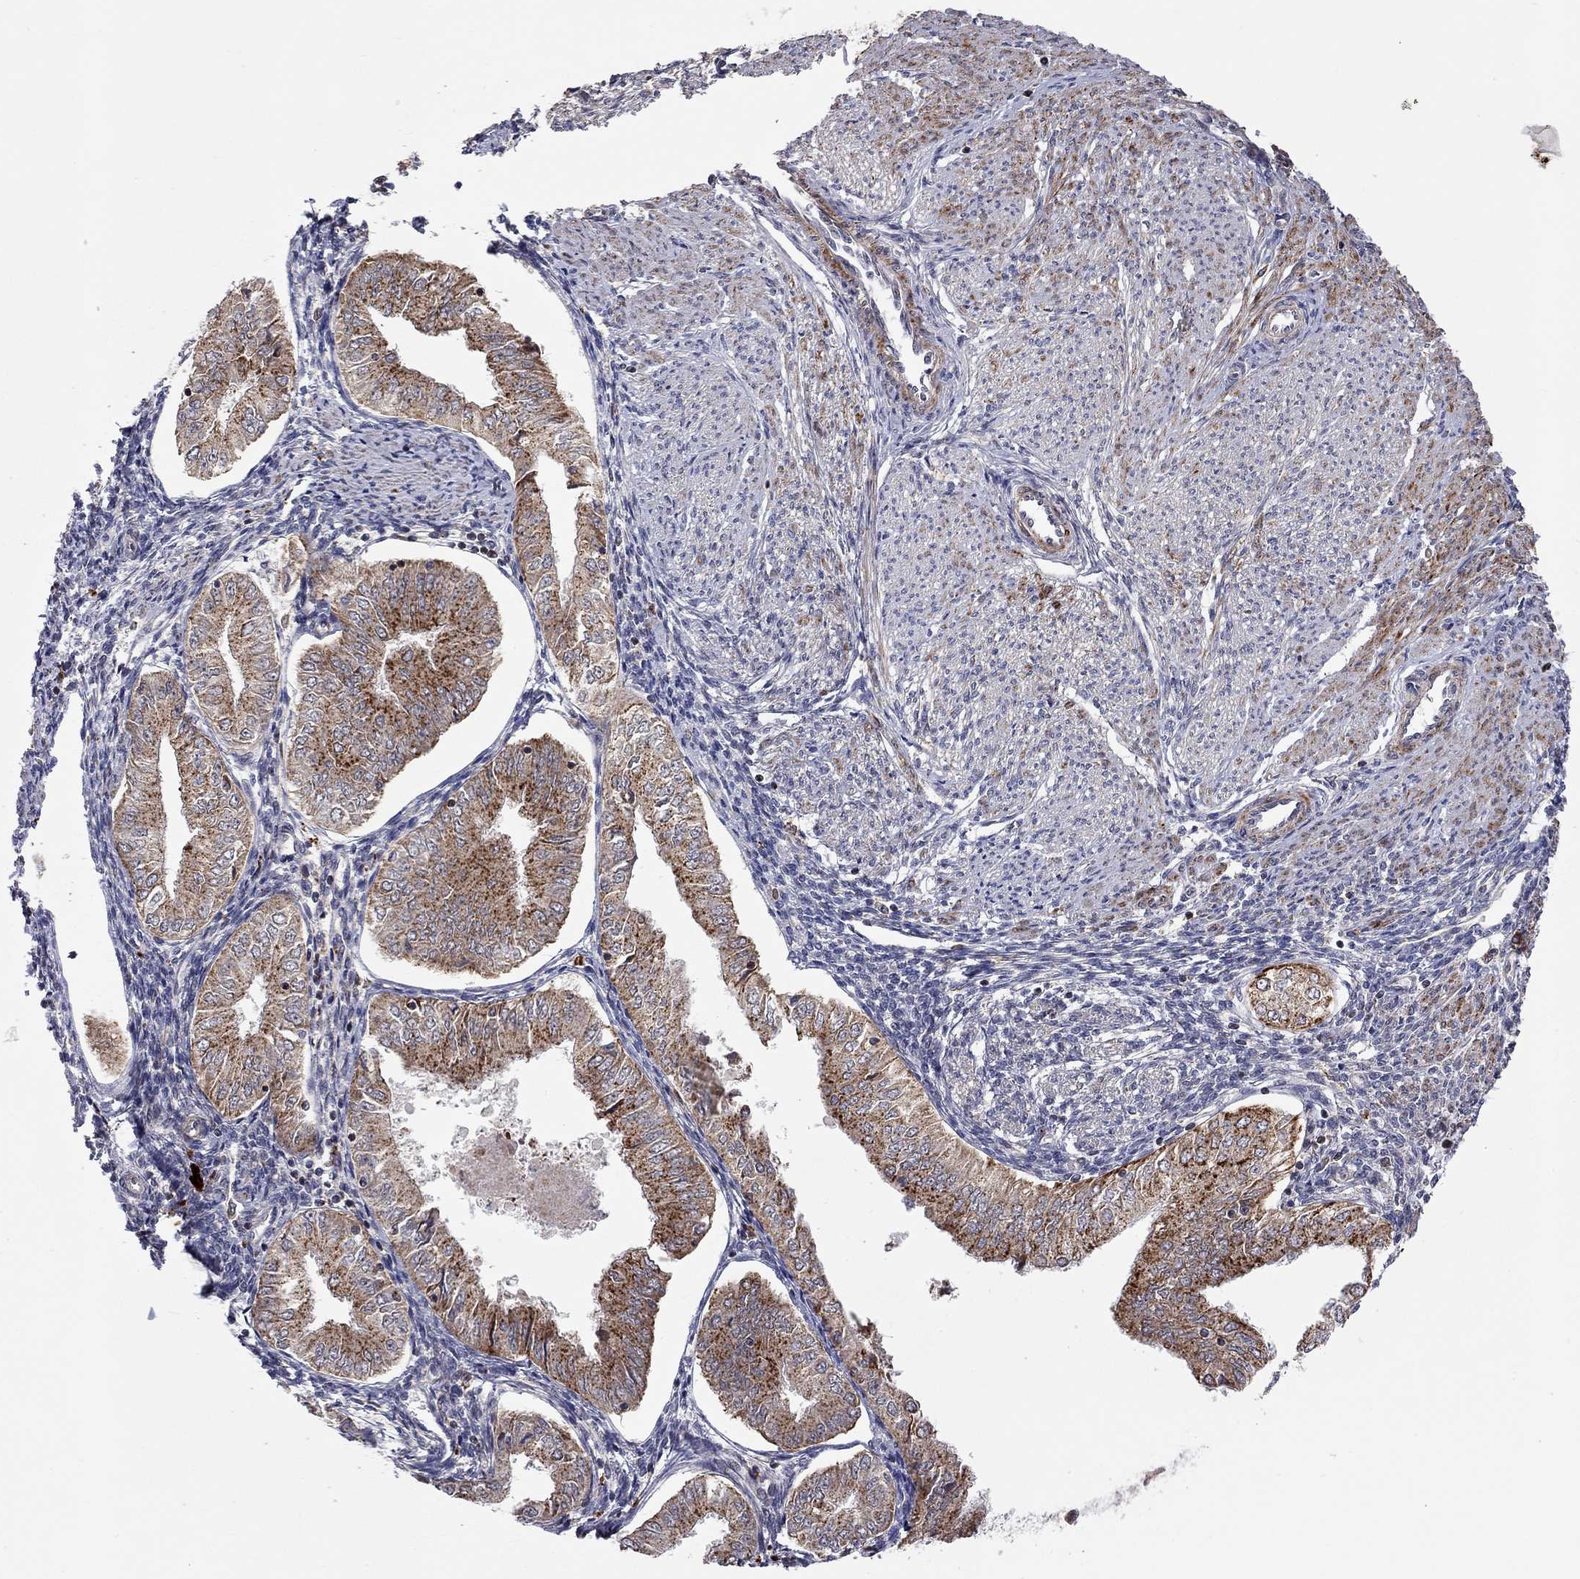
{"staining": {"intensity": "strong", "quantity": "25%-75%", "location": "cytoplasmic/membranous"}, "tissue": "endometrial cancer", "cell_type": "Tumor cells", "image_type": "cancer", "snomed": [{"axis": "morphology", "description": "Adenocarcinoma, NOS"}, {"axis": "topography", "description": "Endometrium"}], "caption": "Protein expression analysis of human endometrial cancer (adenocarcinoma) reveals strong cytoplasmic/membranous expression in about 25%-75% of tumor cells.", "gene": "IDS", "patient": {"sex": "female", "age": 53}}